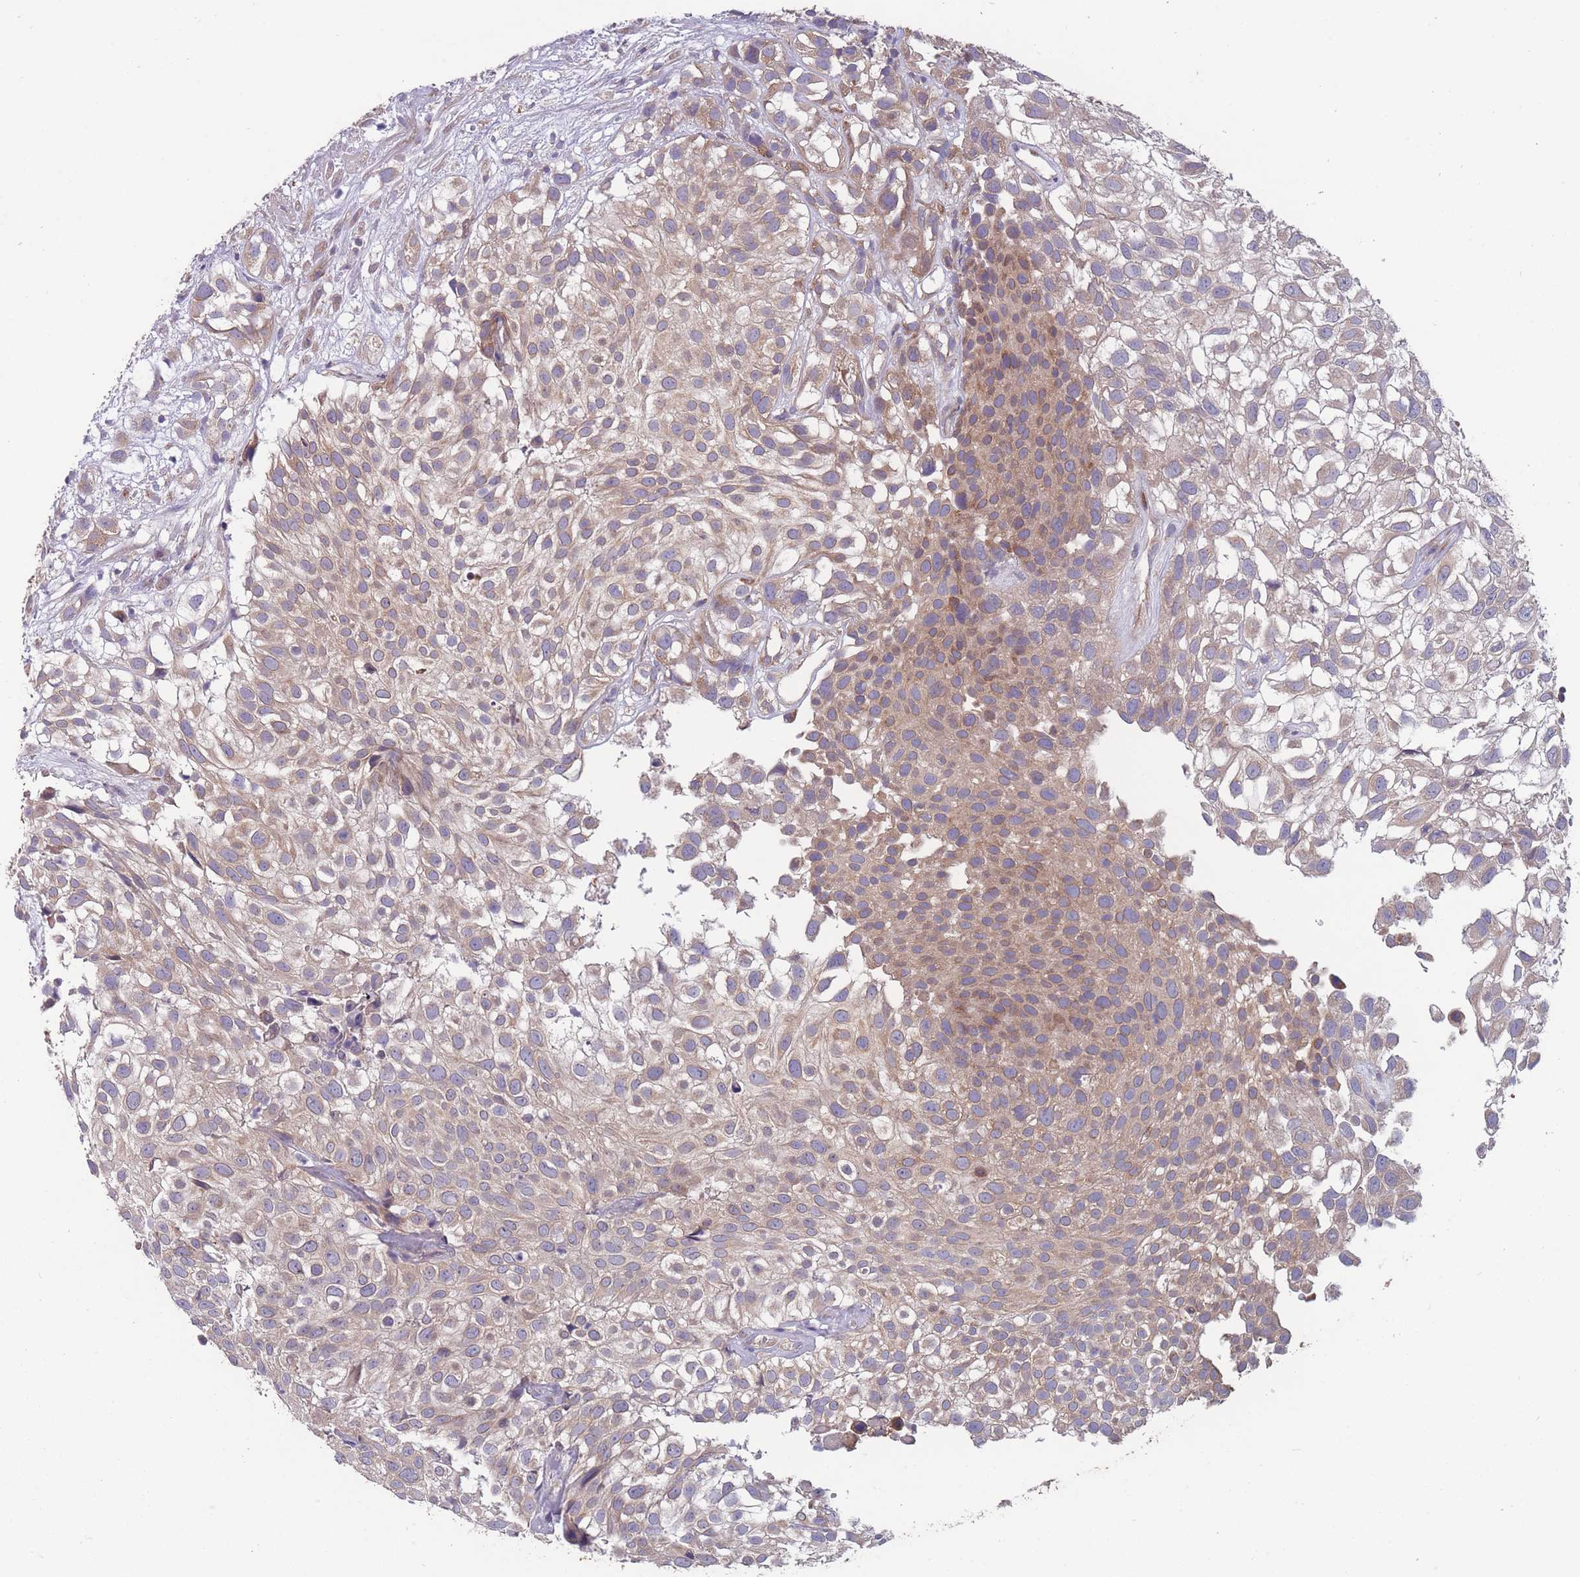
{"staining": {"intensity": "moderate", "quantity": ">75%", "location": "cytoplasmic/membranous"}, "tissue": "urothelial cancer", "cell_type": "Tumor cells", "image_type": "cancer", "snomed": [{"axis": "morphology", "description": "Urothelial carcinoma, High grade"}, {"axis": "topography", "description": "Urinary bladder"}], "caption": "This is an image of immunohistochemistry staining of high-grade urothelial carcinoma, which shows moderate expression in the cytoplasmic/membranous of tumor cells.", "gene": "STIM2", "patient": {"sex": "male", "age": 56}}